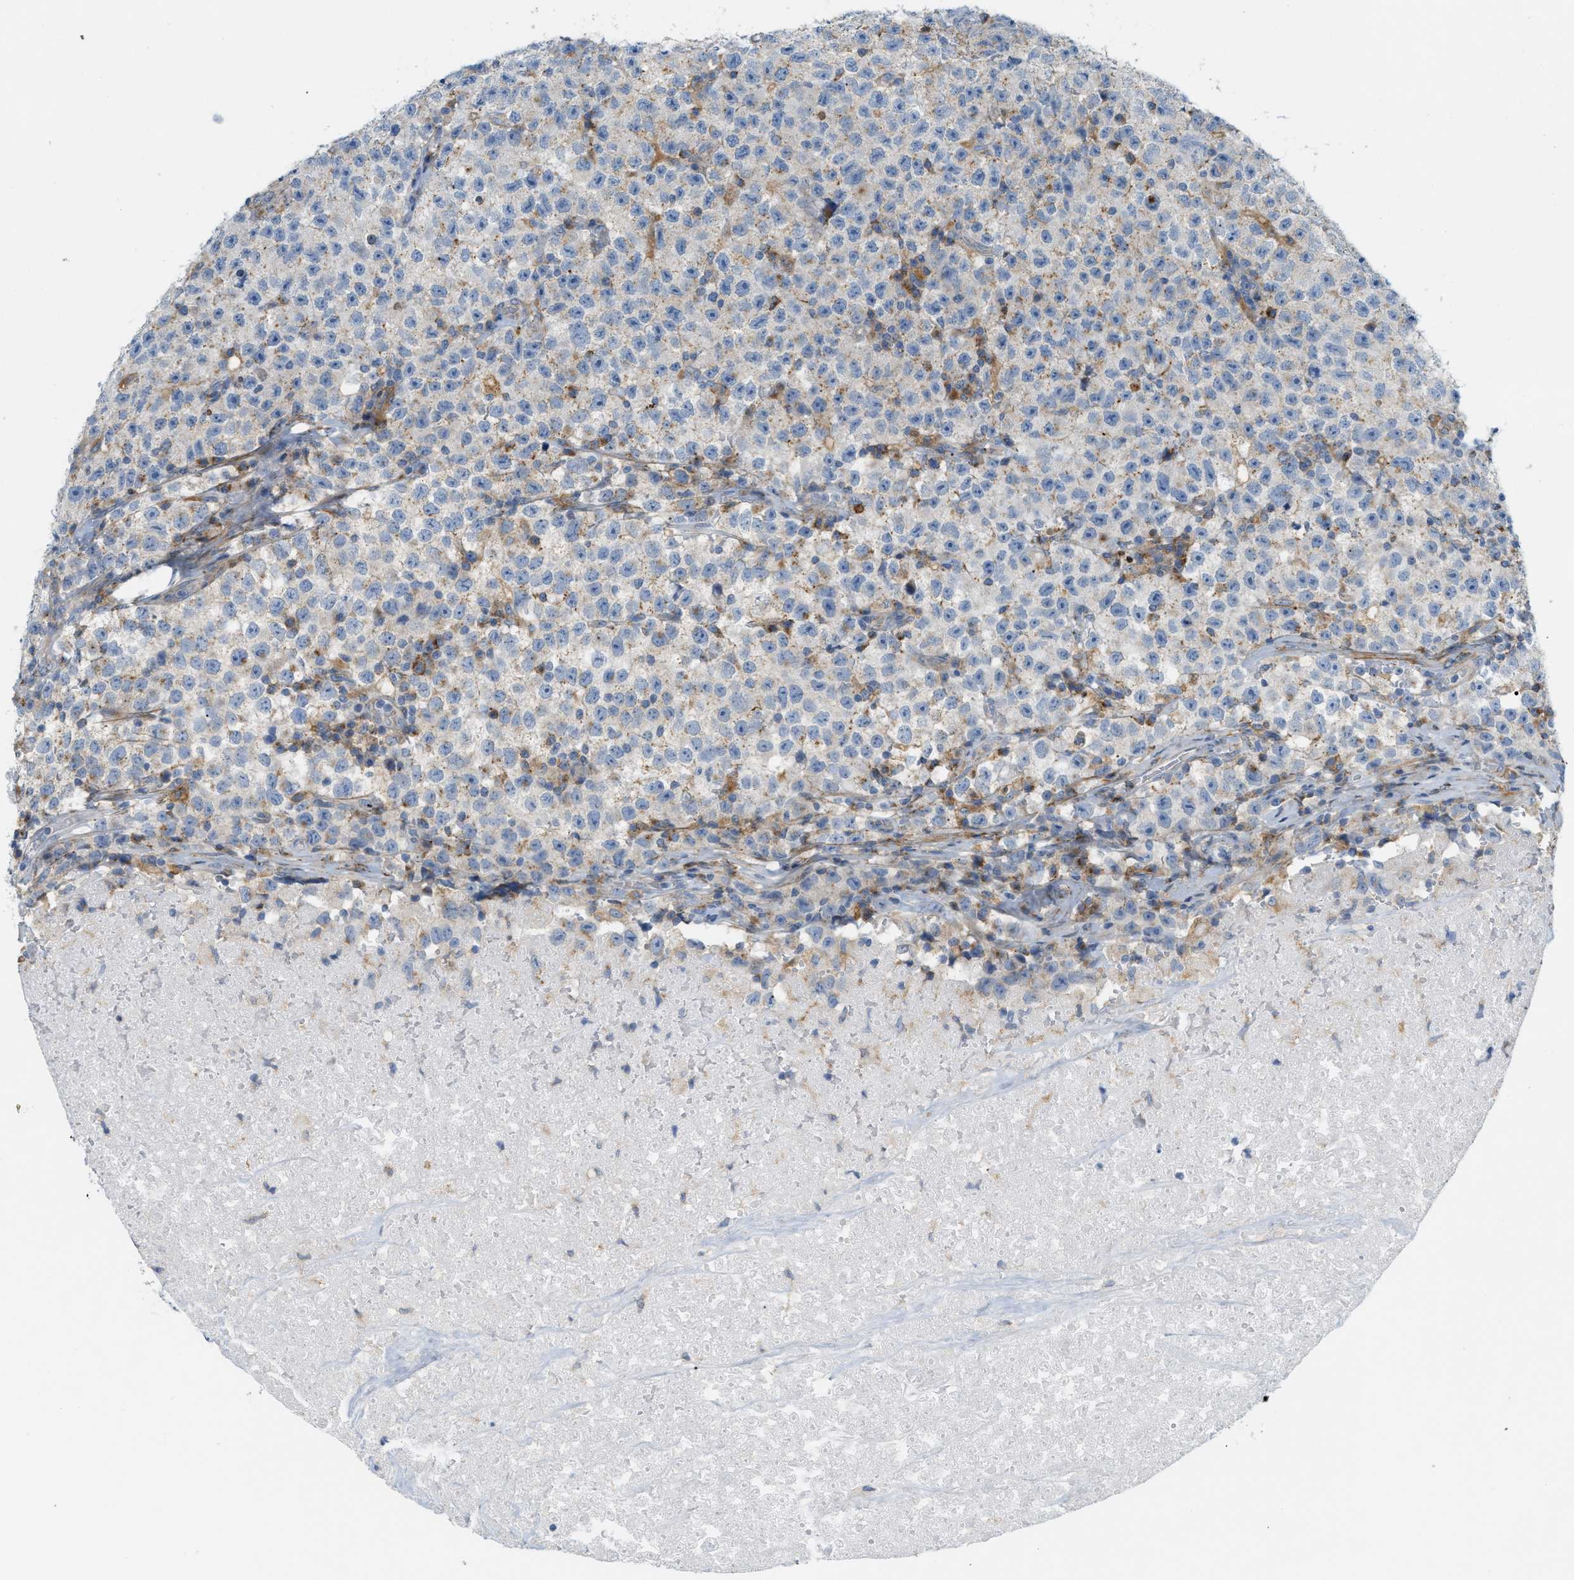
{"staining": {"intensity": "negative", "quantity": "none", "location": "none"}, "tissue": "testis cancer", "cell_type": "Tumor cells", "image_type": "cancer", "snomed": [{"axis": "morphology", "description": "Seminoma, NOS"}, {"axis": "topography", "description": "Testis"}], "caption": "There is no significant expression in tumor cells of testis cancer (seminoma).", "gene": "LMBRD1", "patient": {"sex": "male", "age": 22}}